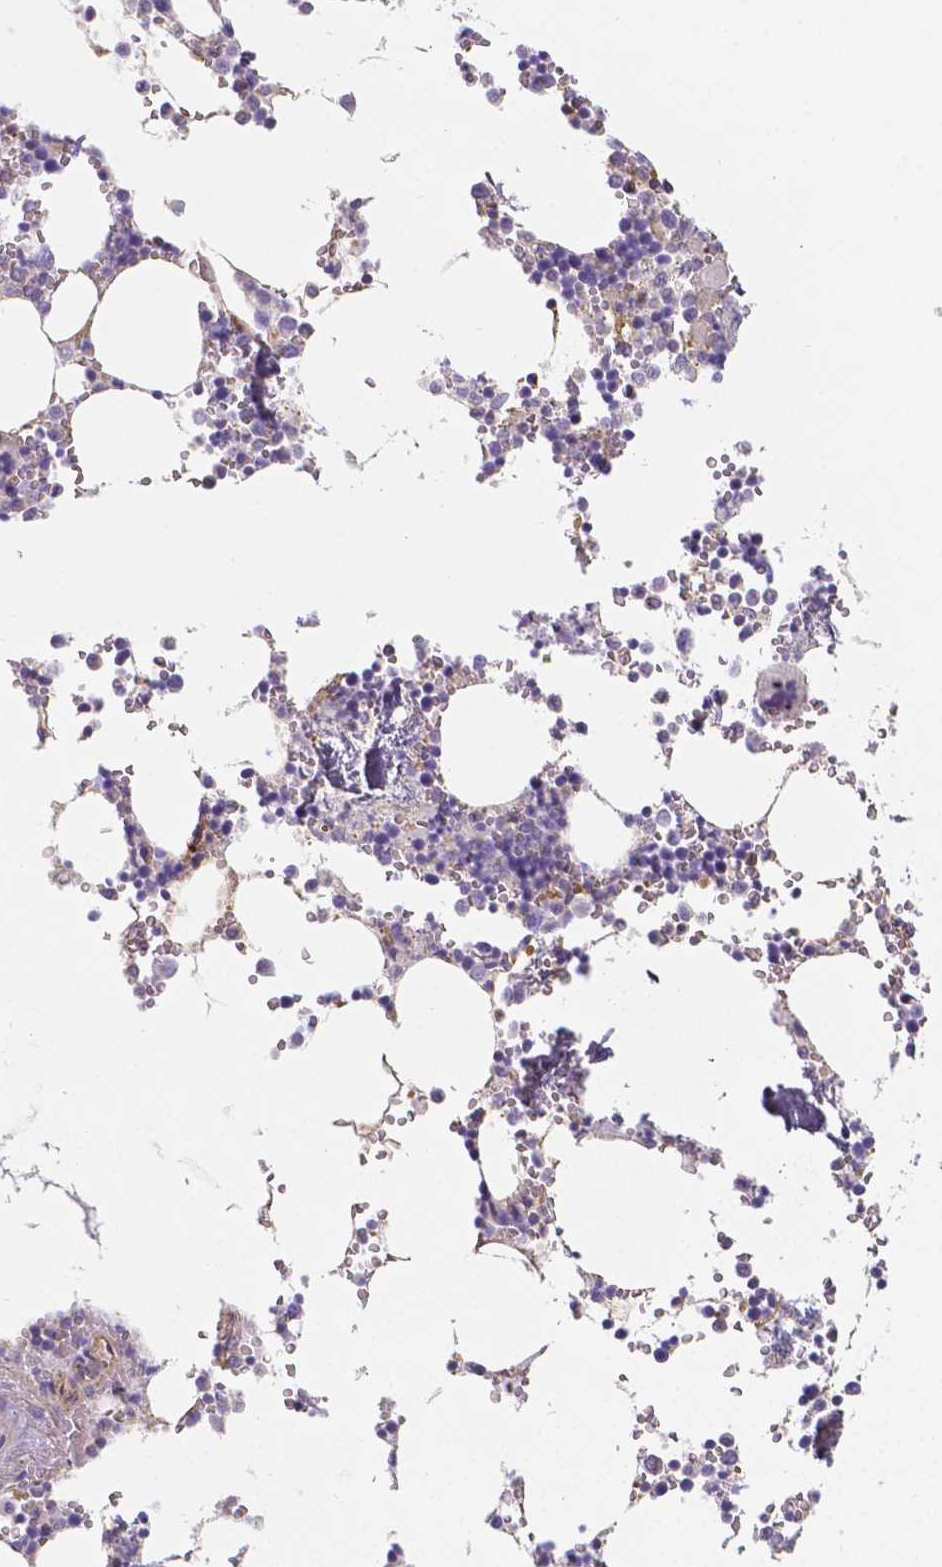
{"staining": {"intensity": "negative", "quantity": "none", "location": "none"}, "tissue": "bone marrow", "cell_type": "Hematopoietic cells", "image_type": "normal", "snomed": [{"axis": "morphology", "description": "Normal tissue, NOS"}, {"axis": "topography", "description": "Bone marrow"}], "caption": "This is a image of immunohistochemistry staining of benign bone marrow, which shows no expression in hematopoietic cells.", "gene": "CRMP1", "patient": {"sex": "male", "age": 54}}